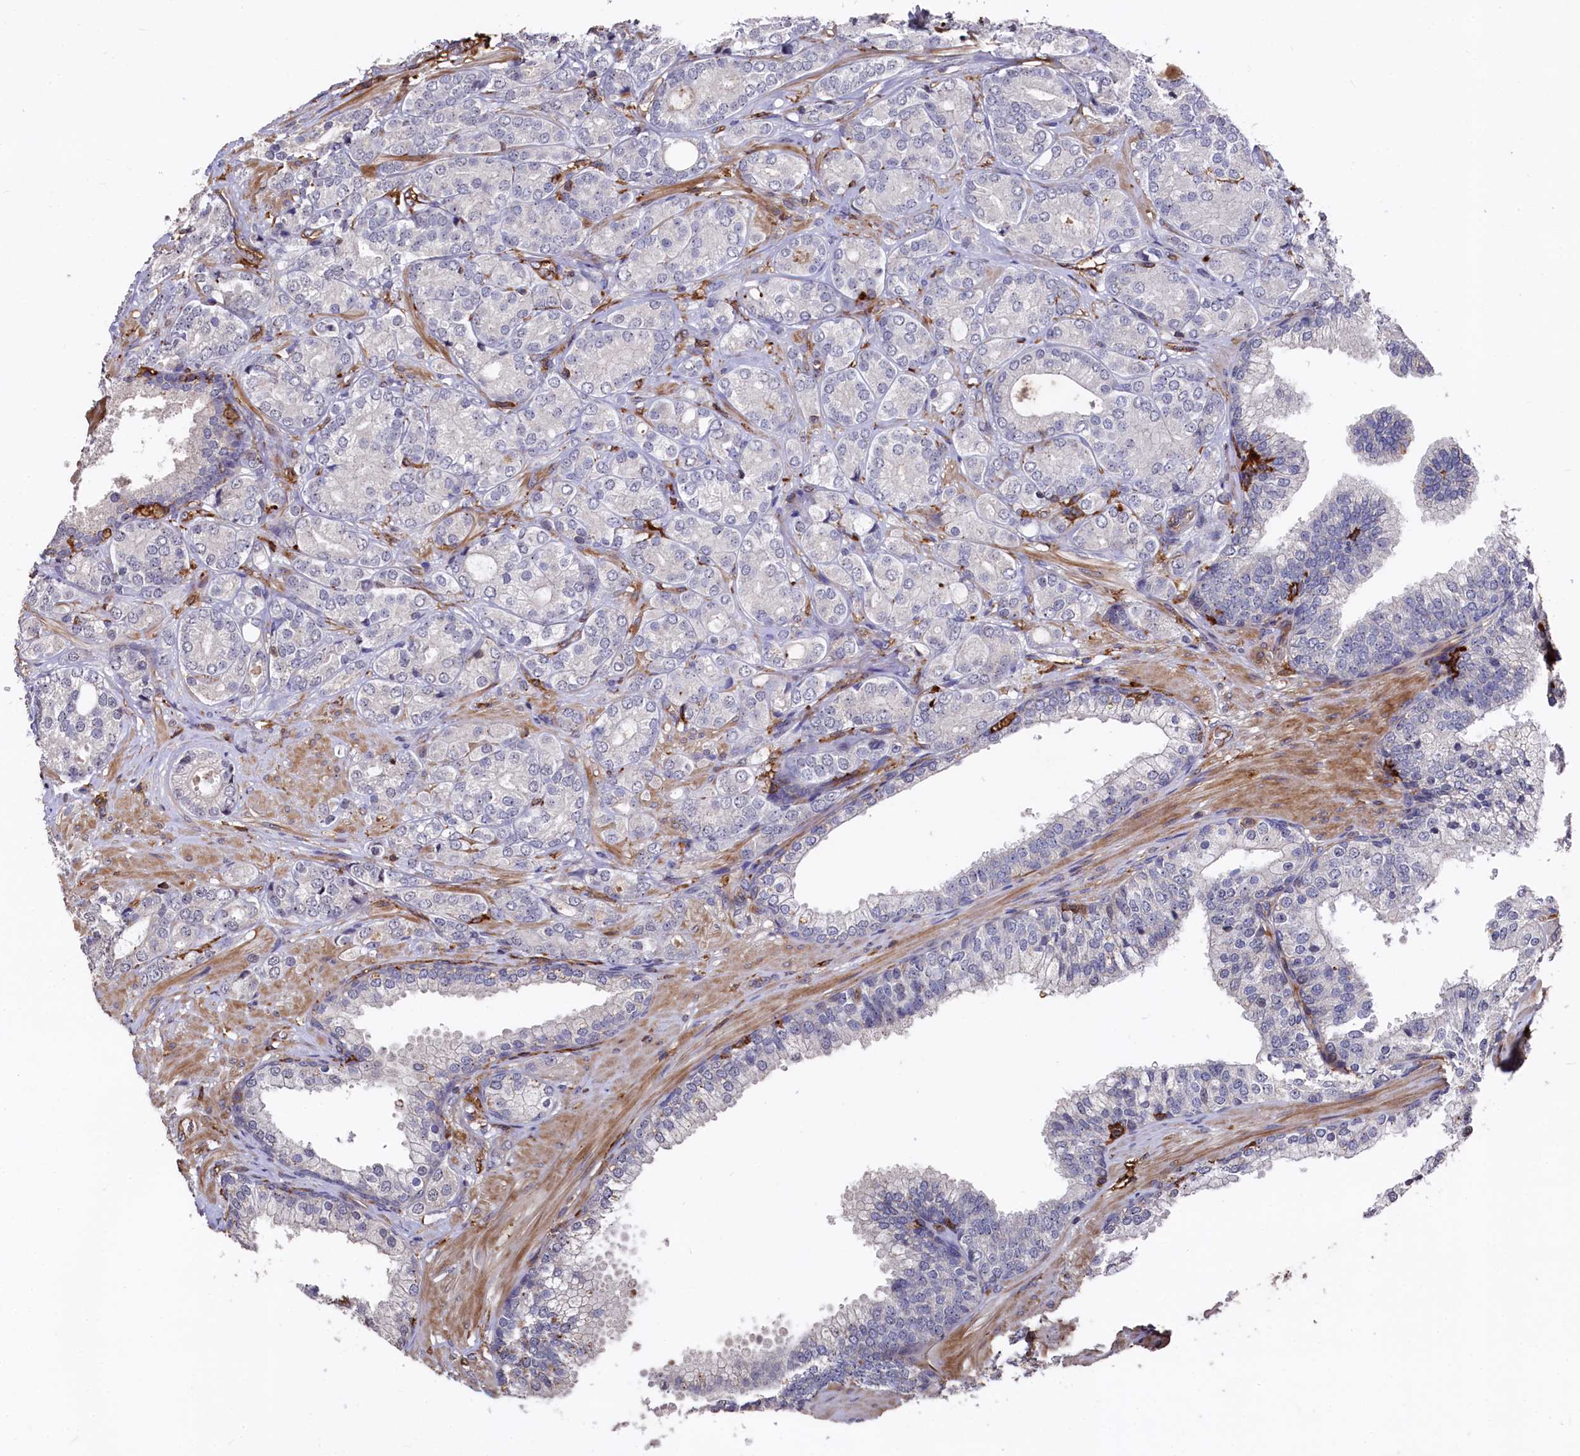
{"staining": {"intensity": "negative", "quantity": "none", "location": "none"}, "tissue": "prostate cancer", "cell_type": "Tumor cells", "image_type": "cancer", "snomed": [{"axis": "morphology", "description": "Adenocarcinoma, High grade"}, {"axis": "topography", "description": "Prostate"}], "caption": "IHC of prostate cancer exhibits no staining in tumor cells.", "gene": "PLEKHO2", "patient": {"sex": "male", "age": 60}}